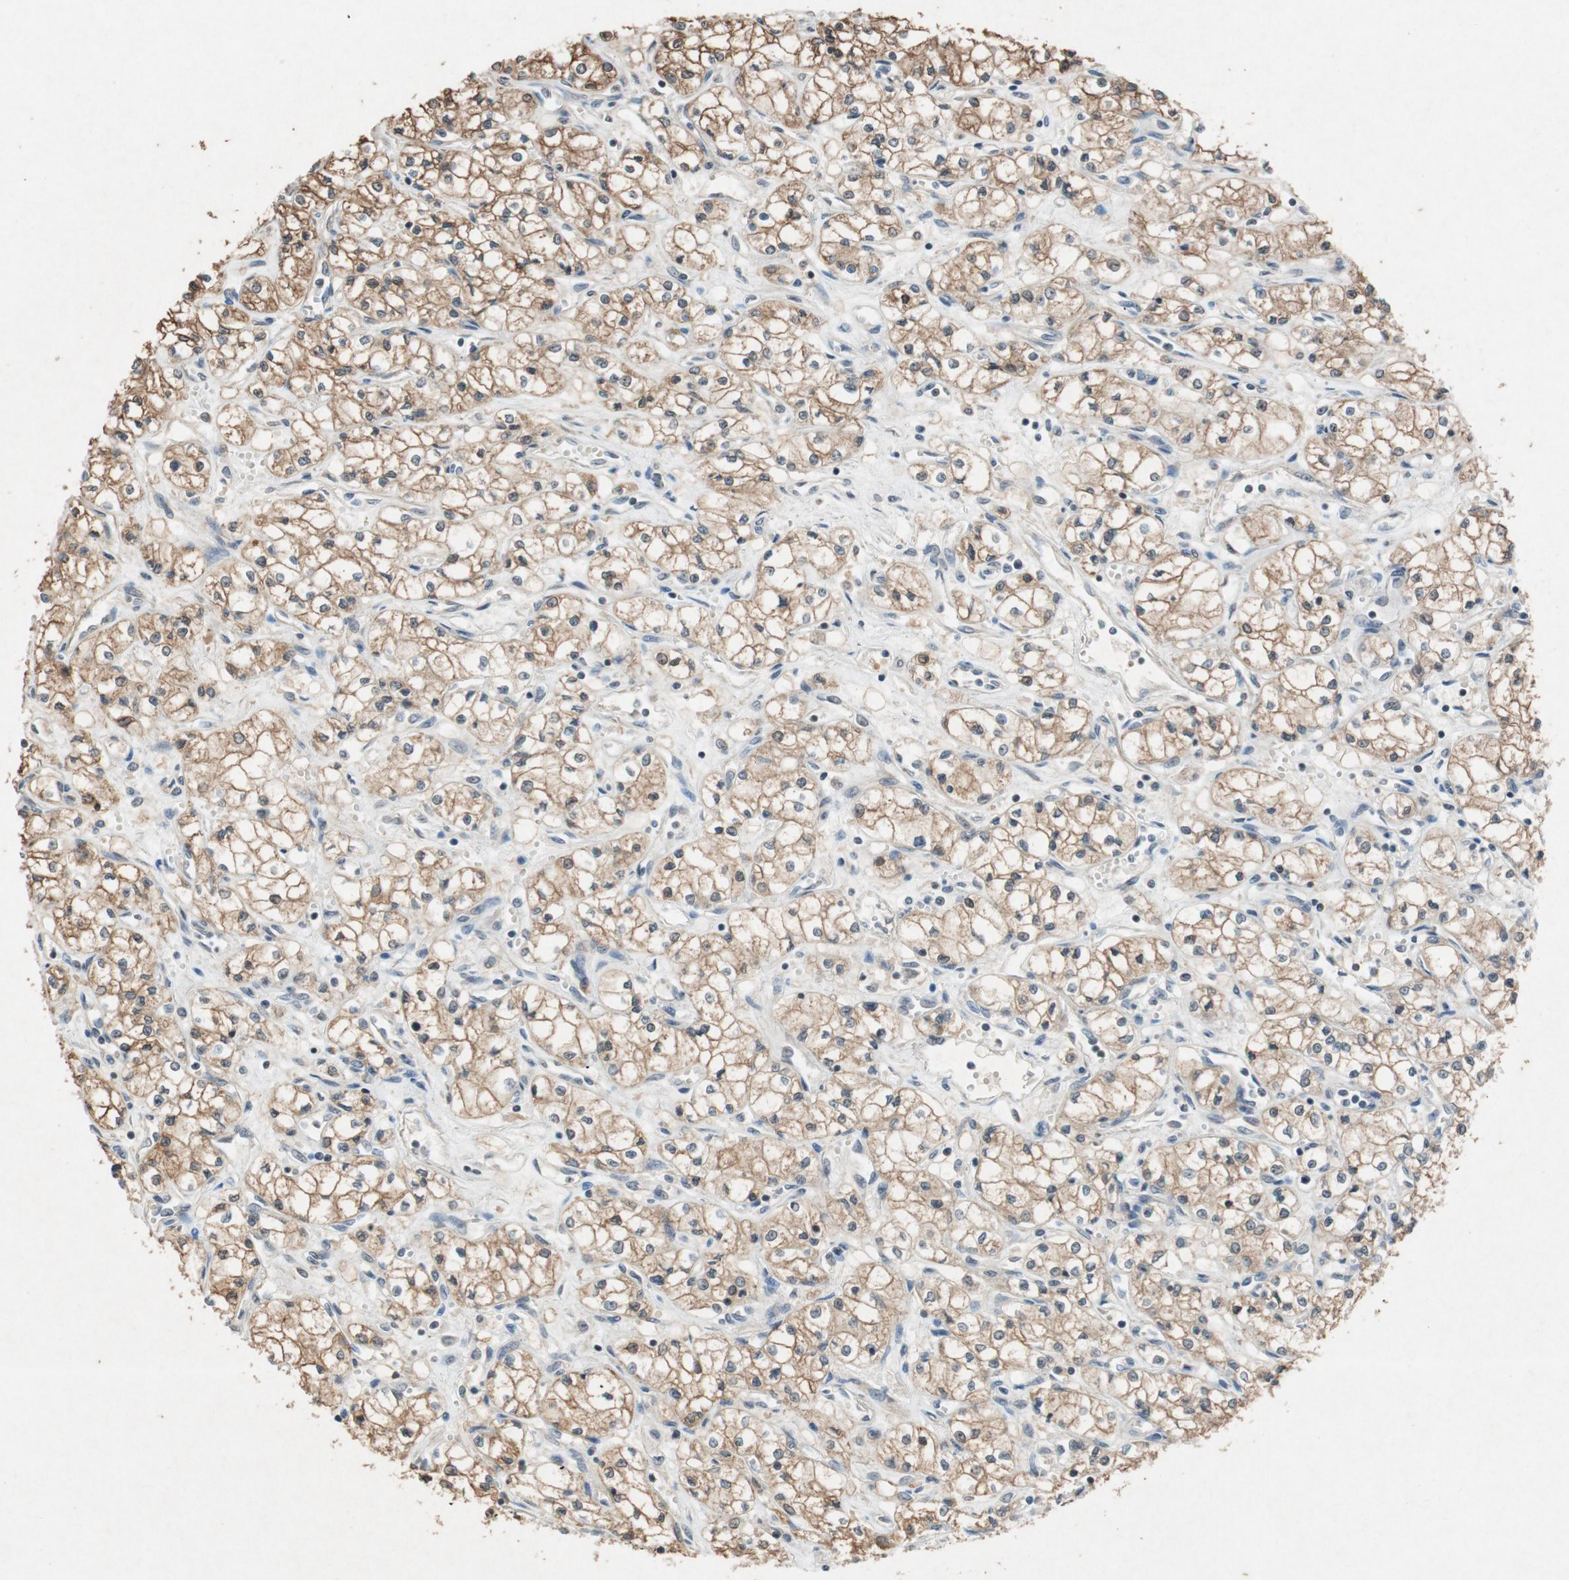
{"staining": {"intensity": "moderate", "quantity": ">75%", "location": "cytoplasmic/membranous"}, "tissue": "renal cancer", "cell_type": "Tumor cells", "image_type": "cancer", "snomed": [{"axis": "morphology", "description": "Normal tissue, NOS"}, {"axis": "morphology", "description": "Adenocarcinoma, NOS"}, {"axis": "topography", "description": "Kidney"}], "caption": "This micrograph exhibits renal cancer (adenocarcinoma) stained with immunohistochemistry (IHC) to label a protein in brown. The cytoplasmic/membranous of tumor cells show moderate positivity for the protein. Nuclei are counter-stained blue.", "gene": "ATP2C1", "patient": {"sex": "male", "age": 59}}